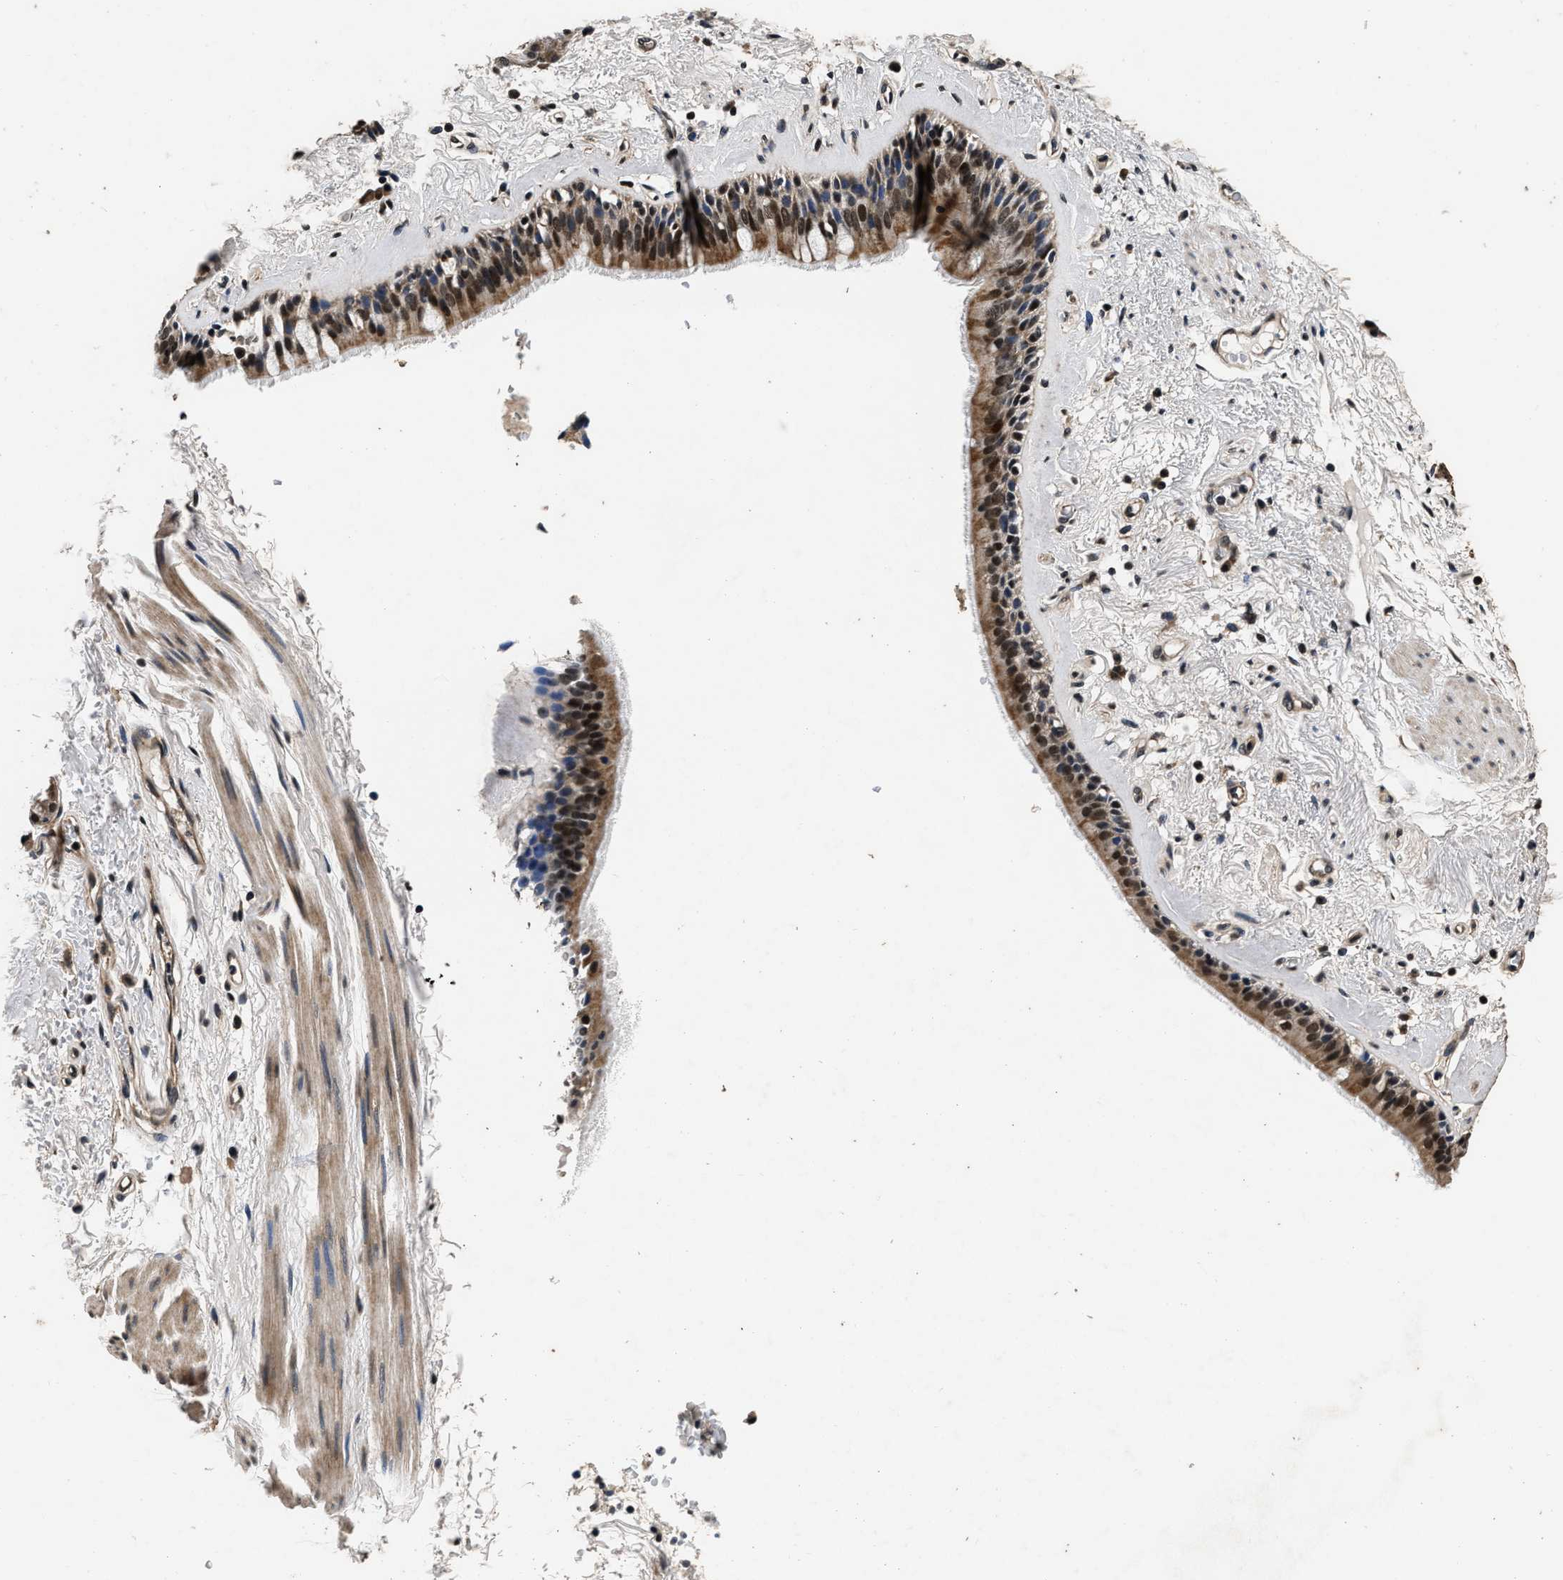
{"staining": {"intensity": "strong", "quantity": ">75%", "location": "cytoplasmic/membranous,nuclear"}, "tissue": "bronchus", "cell_type": "Respiratory epithelial cells", "image_type": "normal", "snomed": [{"axis": "morphology", "description": "Normal tissue, NOS"}, {"axis": "topography", "description": "Cartilage tissue"}], "caption": "Bronchus stained with DAB immunohistochemistry demonstrates high levels of strong cytoplasmic/membranous,nuclear positivity in approximately >75% of respiratory epithelial cells. Immunohistochemistry (ihc) stains the protein of interest in brown and the nuclei are stained blue.", "gene": "CSTF1", "patient": {"sex": "female", "age": 63}}